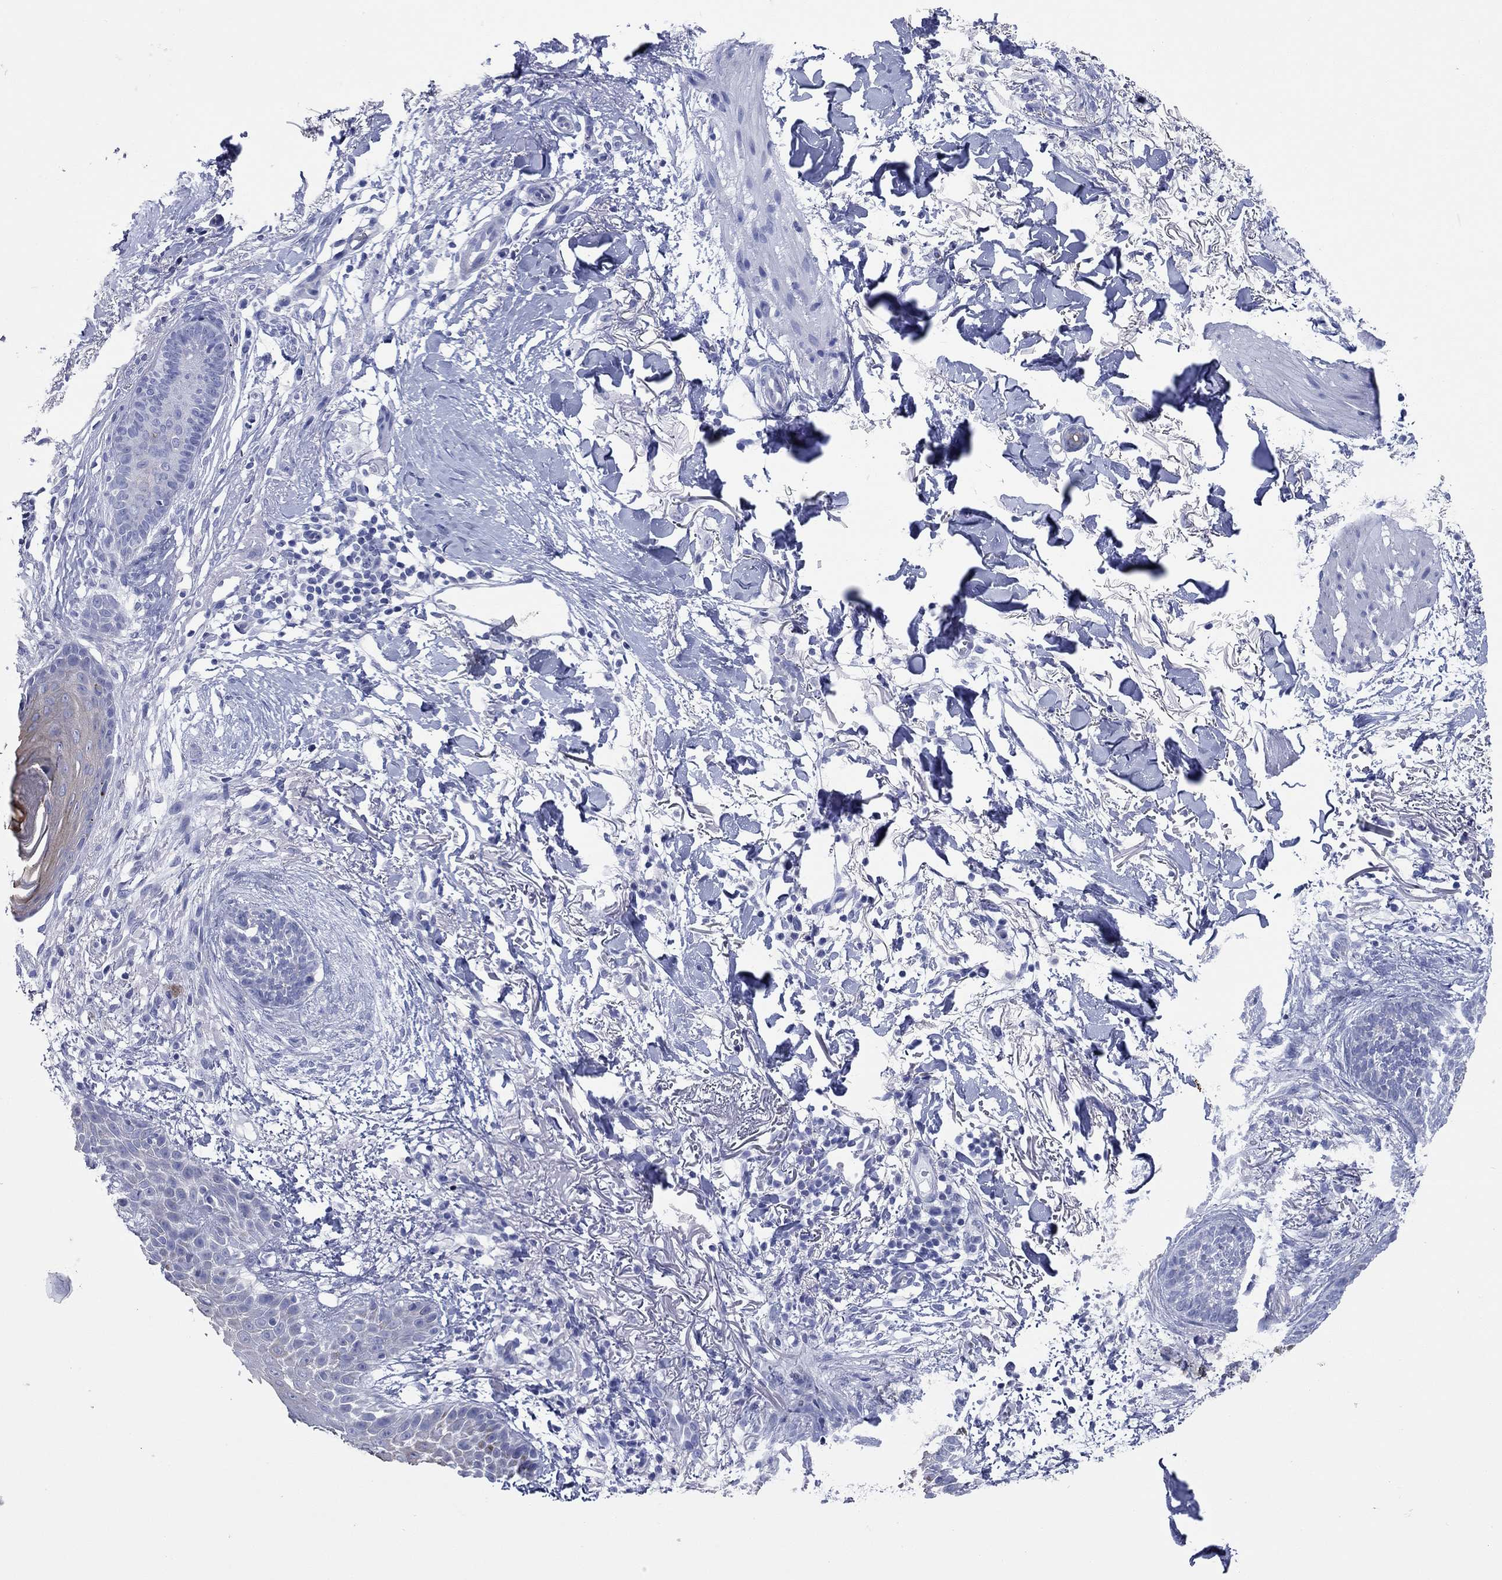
{"staining": {"intensity": "negative", "quantity": "none", "location": "none"}, "tissue": "skin cancer", "cell_type": "Tumor cells", "image_type": "cancer", "snomed": [{"axis": "morphology", "description": "Normal tissue, NOS"}, {"axis": "morphology", "description": "Basal cell carcinoma"}, {"axis": "topography", "description": "Skin"}], "caption": "IHC micrograph of human skin cancer (basal cell carcinoma) stained for a protein (brown), which exhibits no positivity in tumor cells. (IHC, brightfield microscopy, high magnification).", "gene": "CCNA1", "patient": {"sex": "male", "age": 84}}